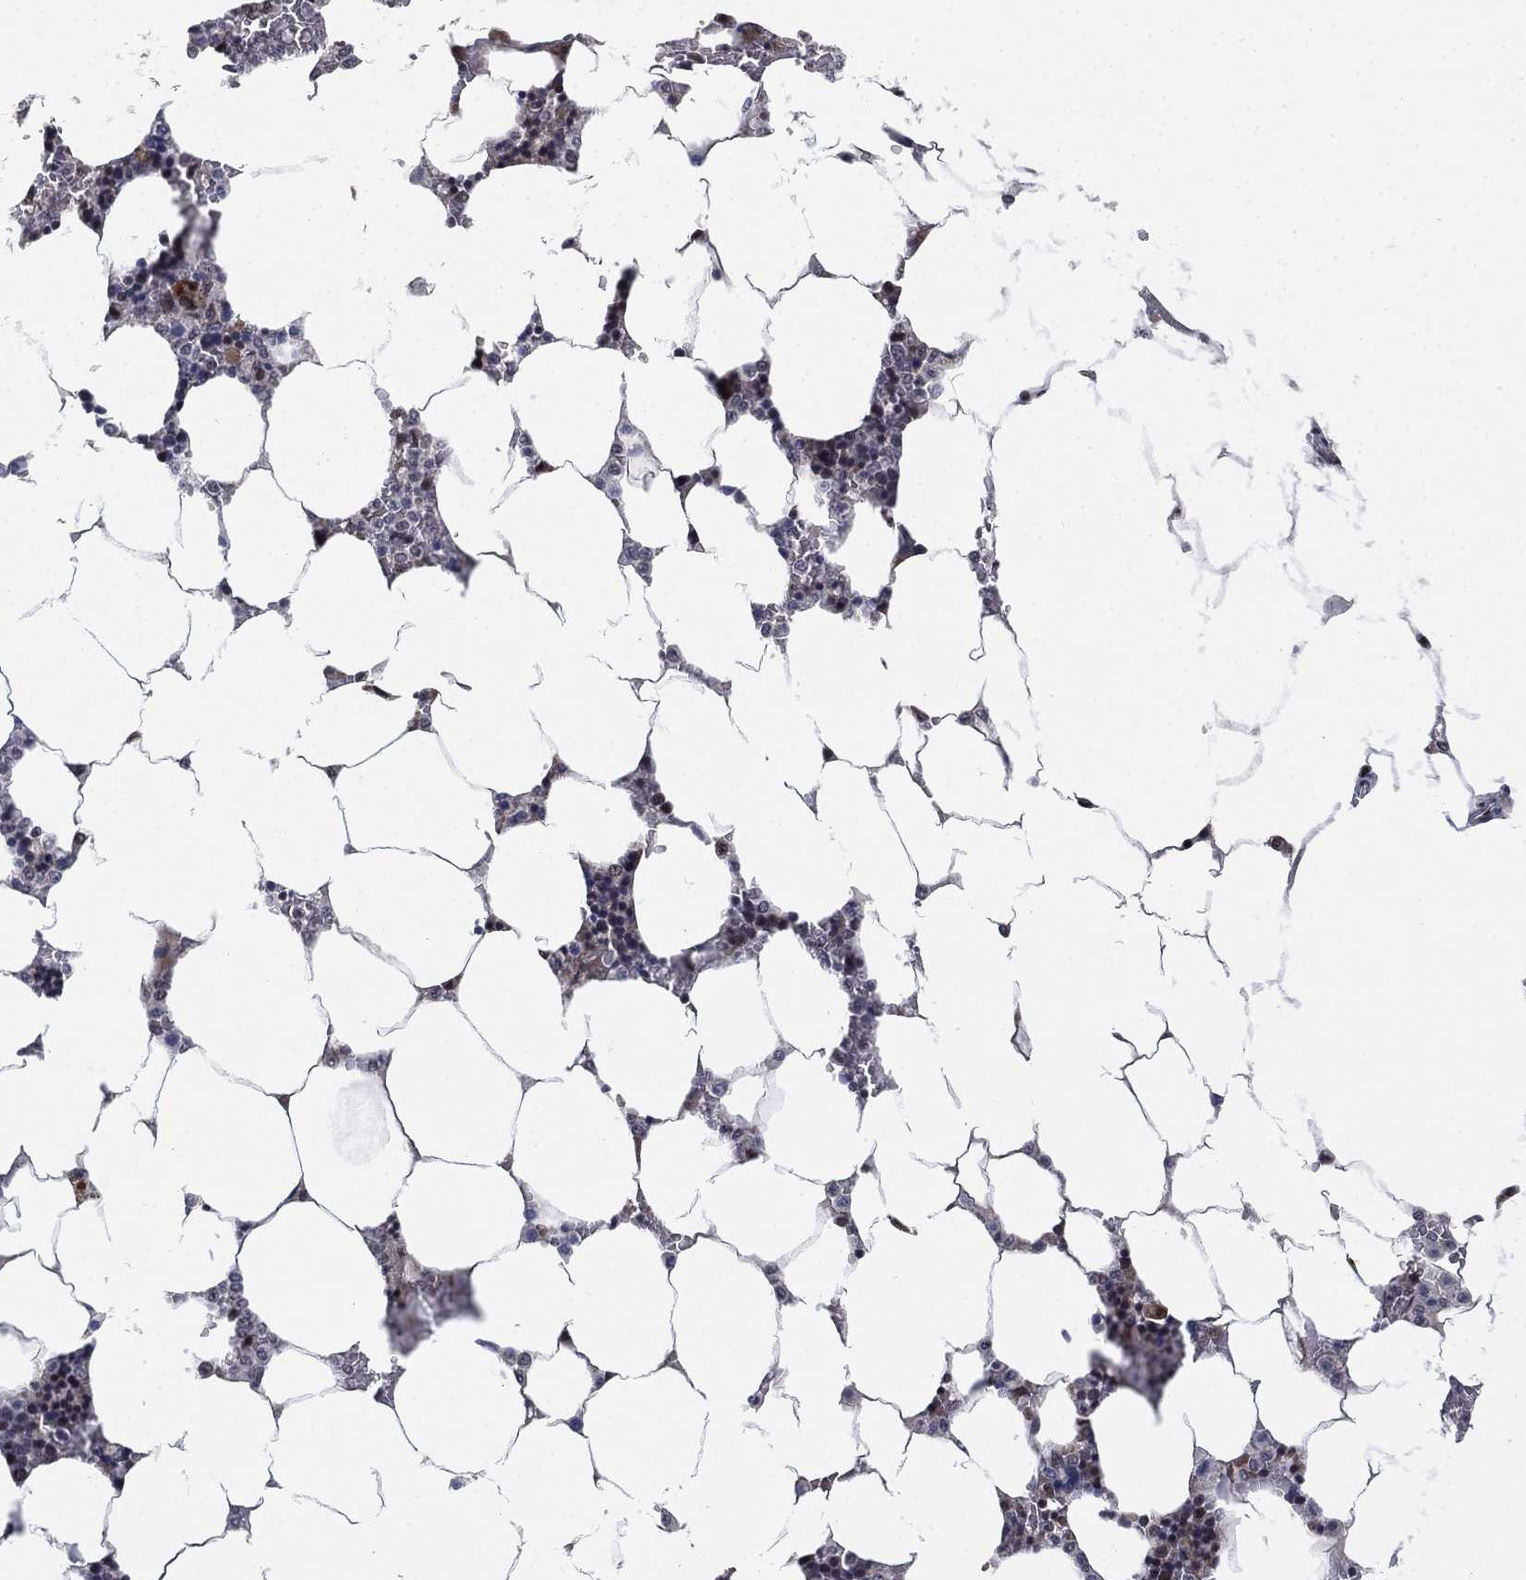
{"staining": {"intensity": "moderate", "quantity": "<25%", "location": "nuclear"}, "tissue": "bone marrow", "cell_type": "Hematopoietic cells", "image_type": "normal", "snomed": [{"axis": "morphology", "description": "Normal tissue, NOS"}, {"axis": "topography", "description": "Bone marrow"}], "caption": "About <25% of hematopoietic cells in normal bone marrow reveal moderate nuclear protein positivity as visualized by brown immunohistochemical staining.", "gene": "ZSCAN30", "patient": {"sex": "male", "age": 63}}